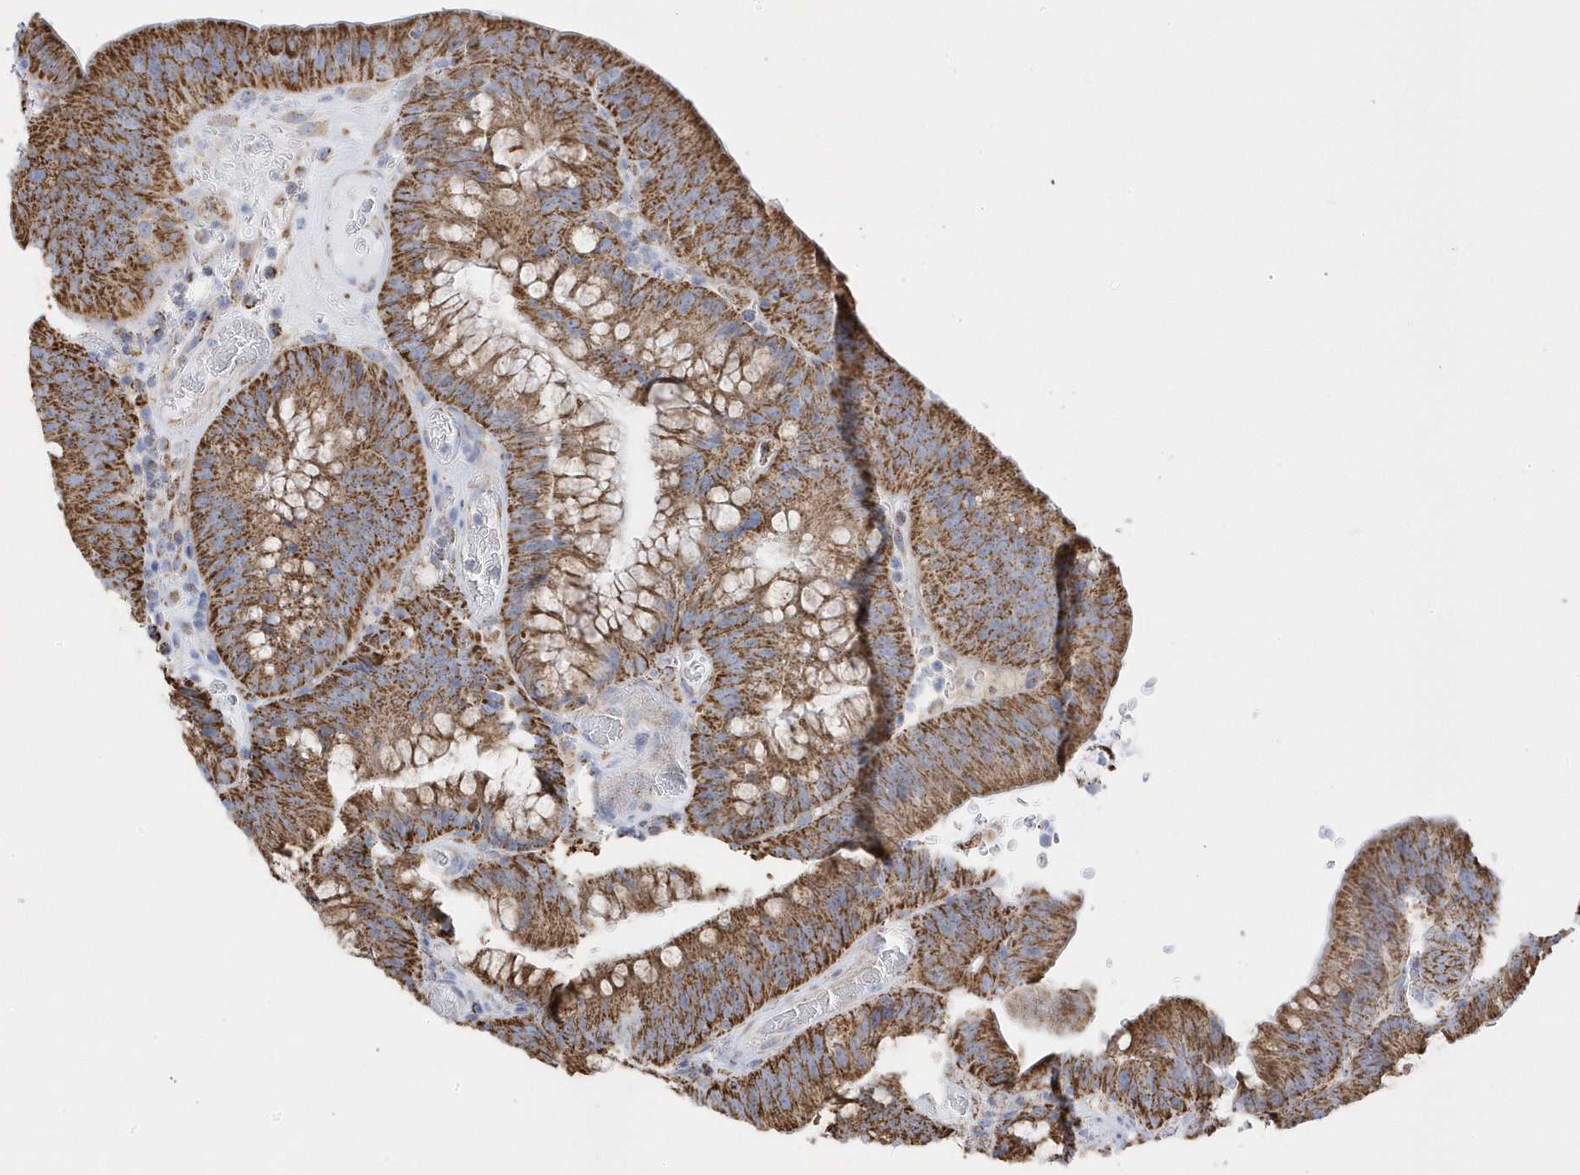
{"staining": {"intensity": "moderate", "quantity": ">75%", "location": "cytoplasmic/membranous"}, "tissue": "colorectal cancer", "cell_type": "Tumor cells", "image_type": "cancer", "snomed": [{"axis": "morphology", "description": "Normal tissue, NOS"}, {"axis": "topography", "description": "Colon"}], "caption": "Immunohistochemical staining of human colorectal cancer shows moderate cytoplasmic/membranous protein staining in approximately >75% of tumor cells.", "gene": "GTPBP8", "patient": {"sex": "female", "age": 82}}